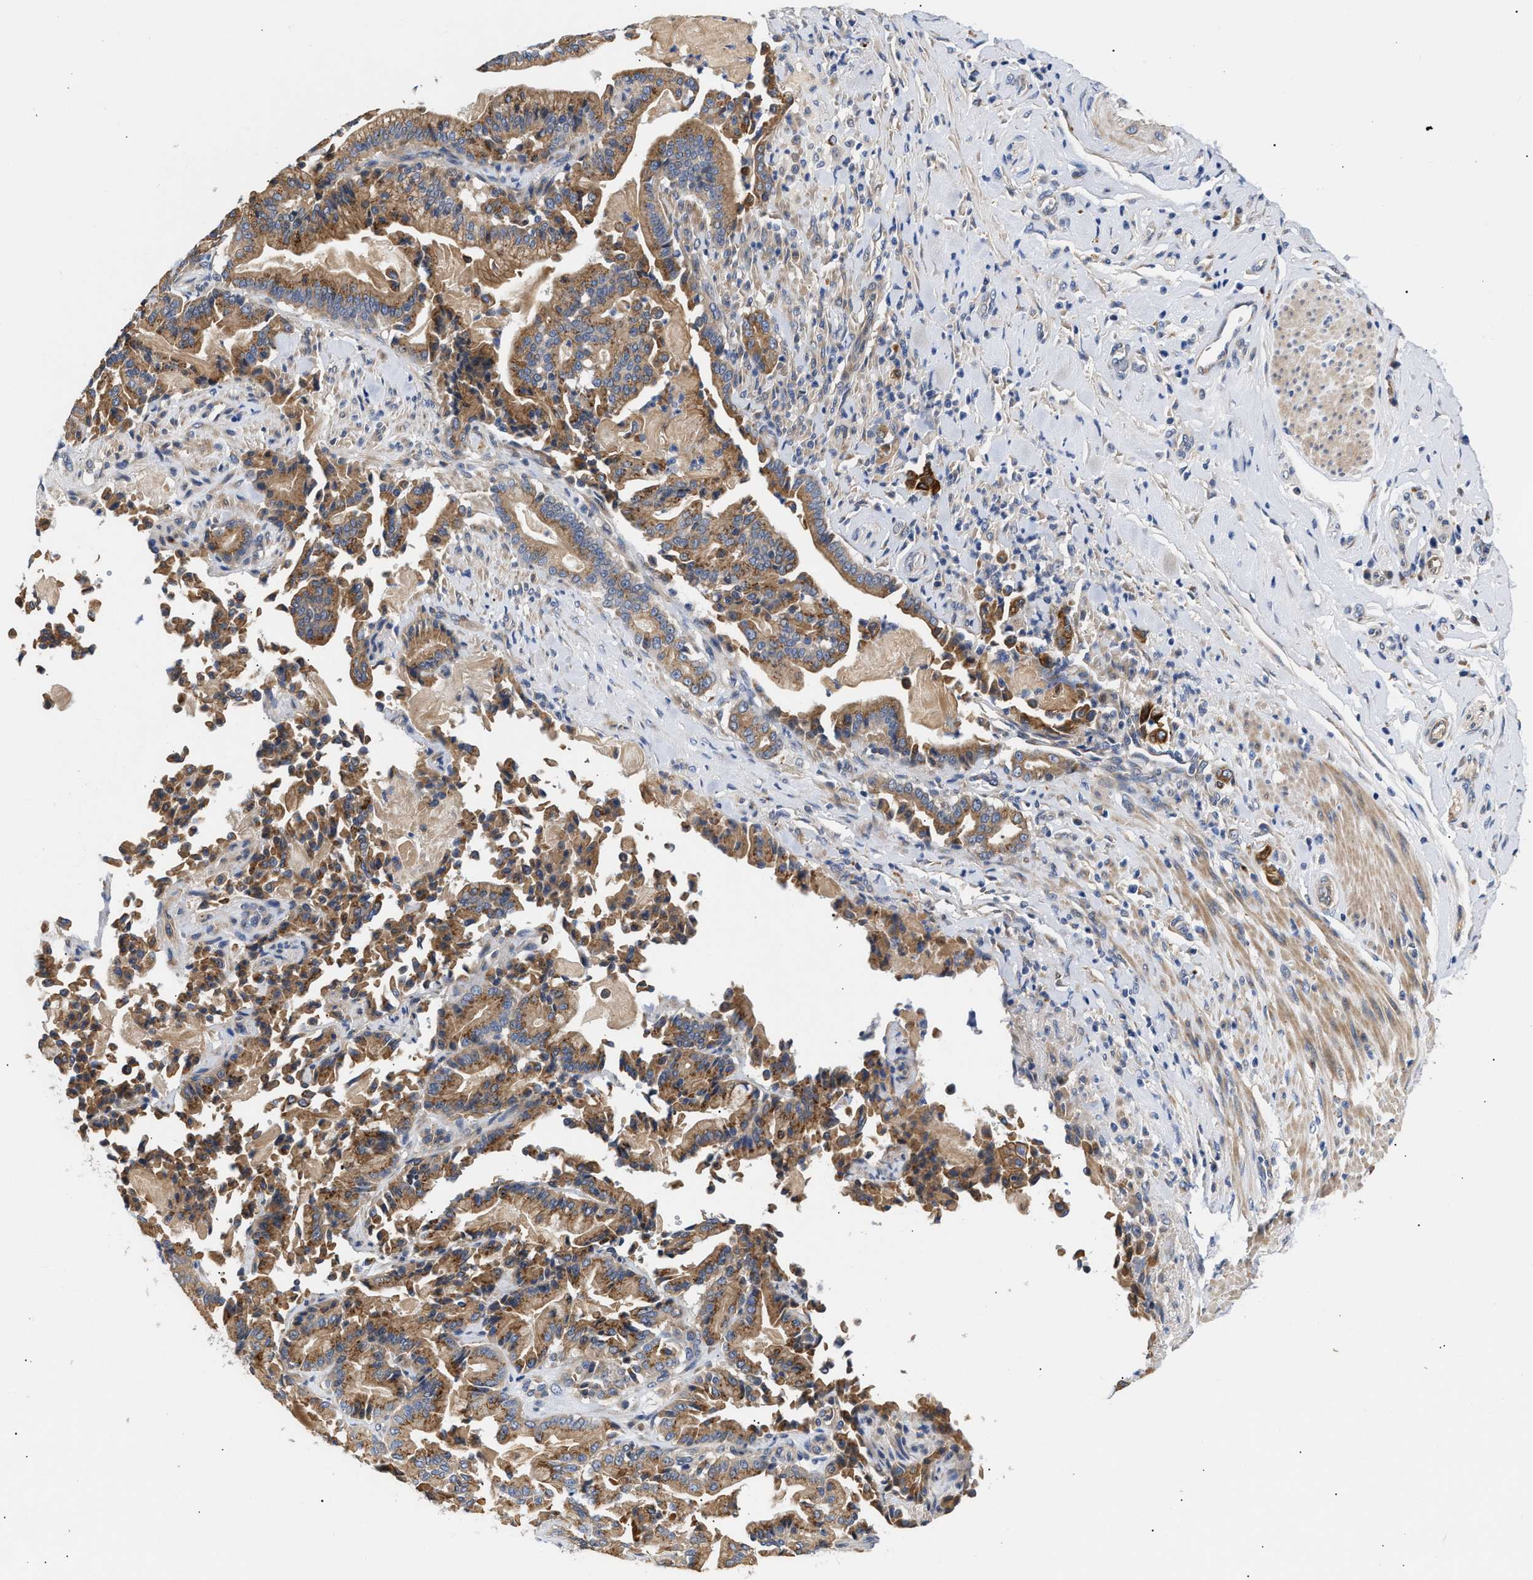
{"staining": {"intensity": "moderate", "quantity": ">75%", "location": "cytoplasmic/membranous"}, "tissue": "pancreatic cancer", "cell_type": "Tumor cells", "image_type": "cancer", "snomed": [{"axis": "morphology", "description": "Normal tissue, NOS"}, {"axis": "morphology", "description": "Adenocarcinoma, NOS"}, {"axis": "topography", "description": "Pancreas"}], "caption": "A brown stain highlights moderate cytoplasmic/membranous staining of a protein in human adenocarcinoma (pancreatic) tumor cells.", "gene": "CCDC146", "patient": {"sex": "male", "age": 63}}